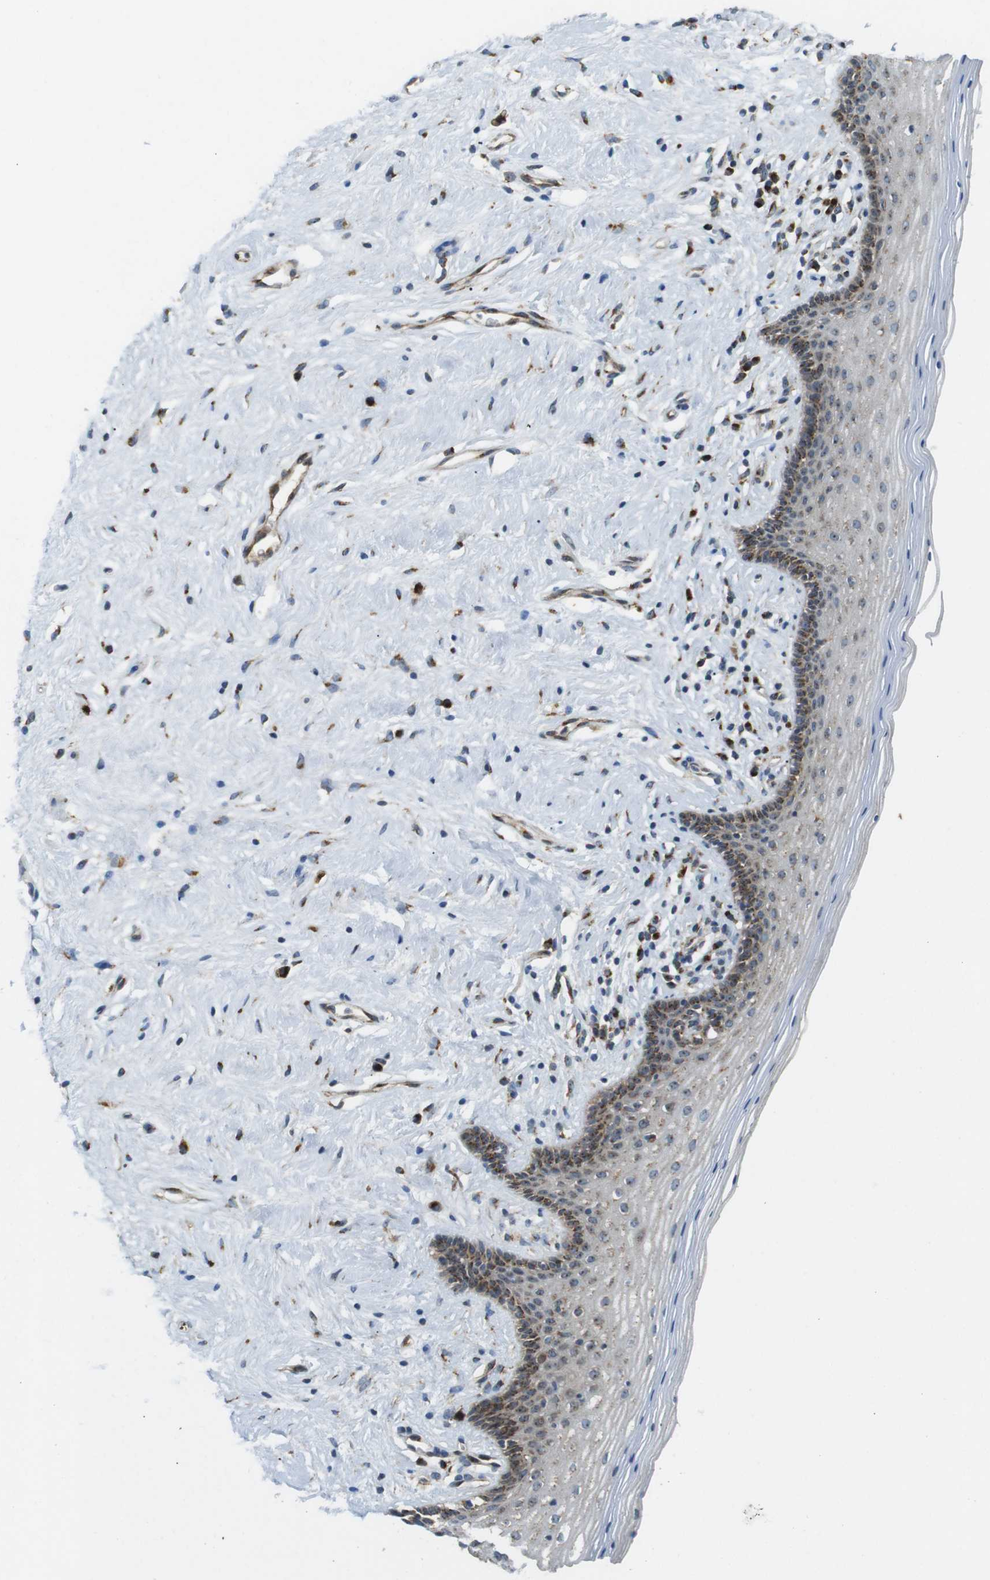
{"staining": {"intensity": "moderate", "quantity": "<25%", "location": "cytoplasmic/membranous"}, "tissue": "vagina", "cell_type": "Squamous epithelial cells", "image_type": "normal", "snomed": [{"axis": "morphology", "description": "Normal tissue, NOS"}, {"axis": "topography", "description": "Vagina"}], "caption": "IHC image of benign vagina: vagina stained using immunohistochemistry displays low levels of moderate protein expression localized specifically in the cytoplasmic/membranous of squamous epithelial cells, appearing as a cytoplasmic/membranous brown color.", "gene": "TMEM143", "patient": {"sex": "female", "age": 44}}